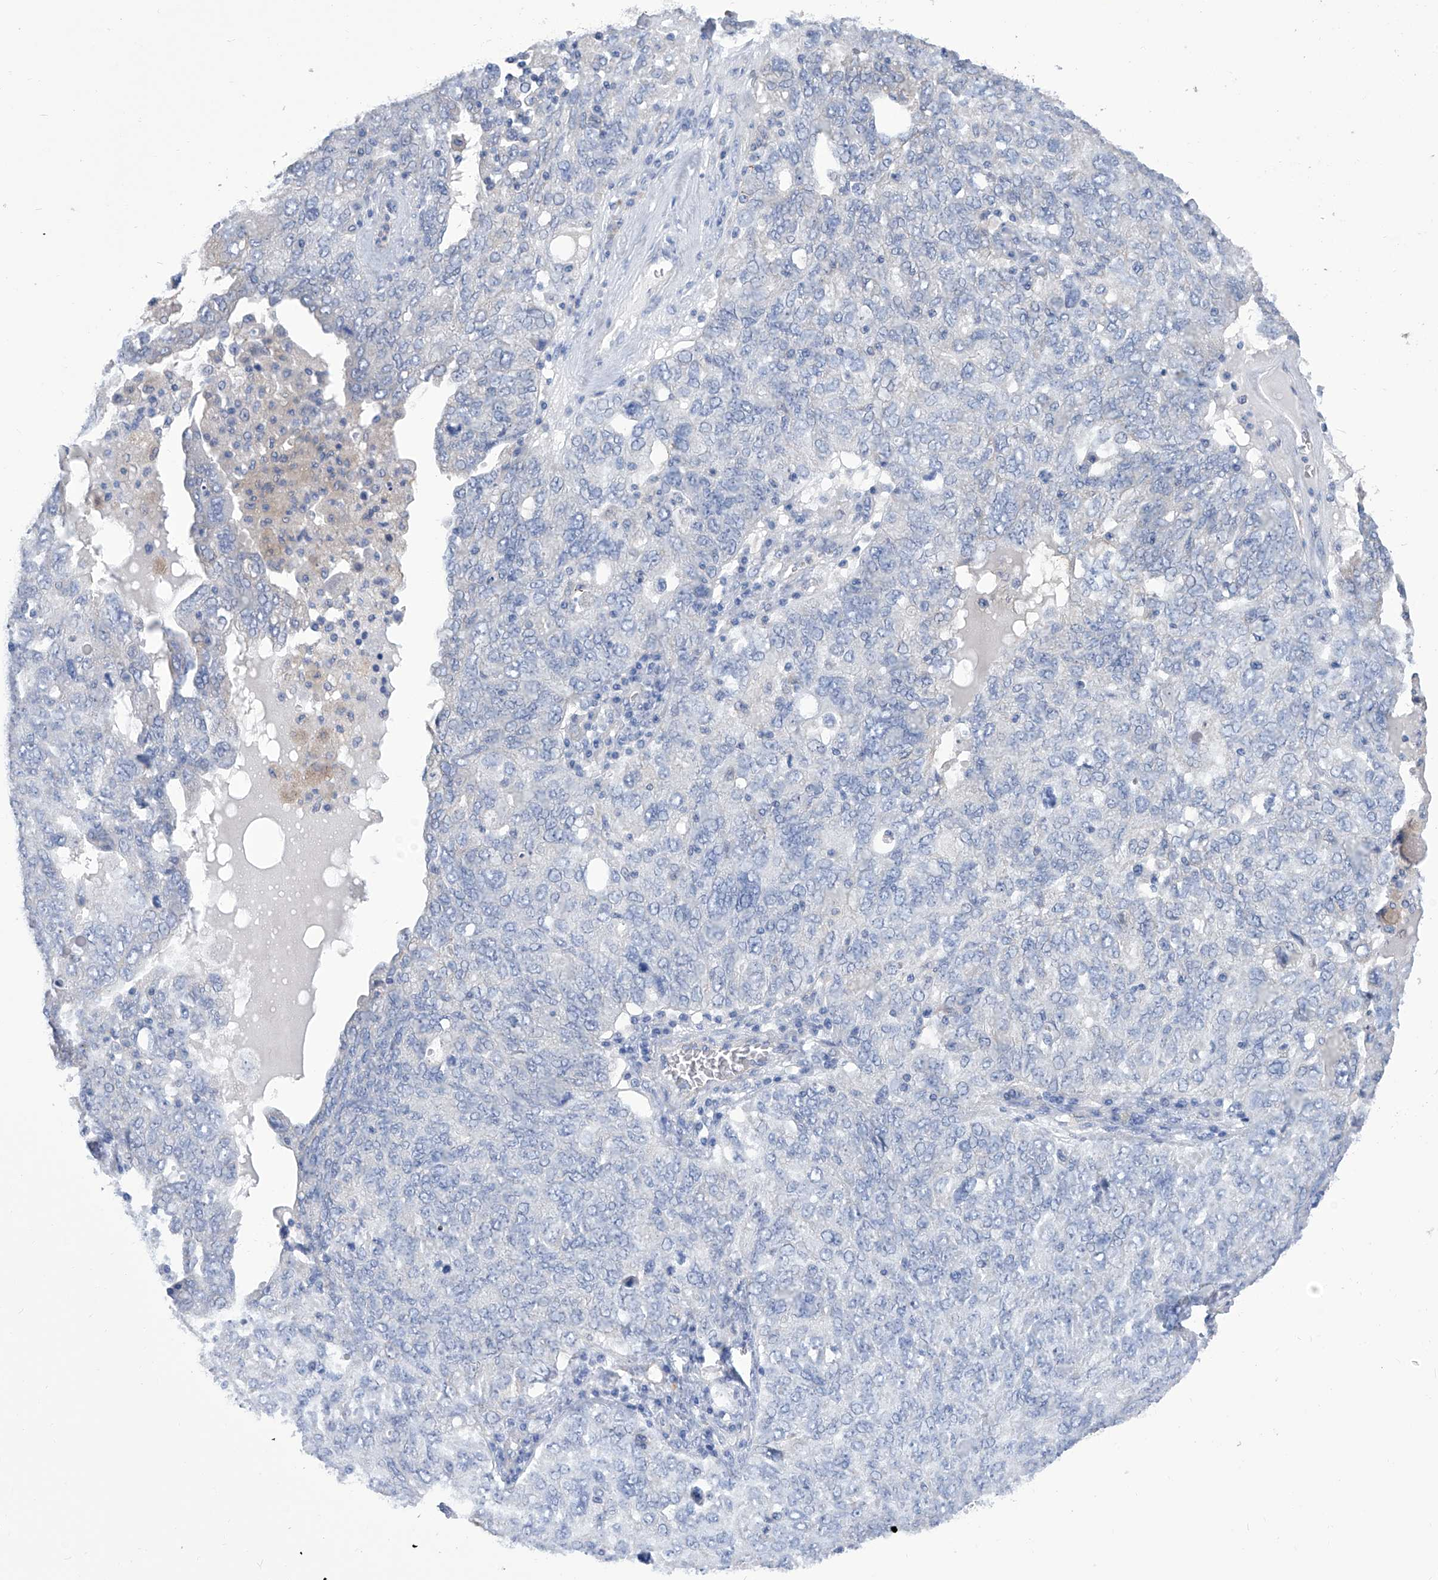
{"staining": {"intensity": "negative", "quantity": "none", "location": "none"}, "tissue": "ovarian cancer", "cell_type": "Tumor cells", "image_type": "cancer", "snomed": [{"axis": "morphology", "description": "Carcinoma, endometroid"}, {"axis": "topography", "description": "Ovary"}], "caption": "There is no significant expression in tumor cells of ovarian endometroid carcinoma.", "gene": "SMS", "patient": {"sex": "female", "age": 62}}